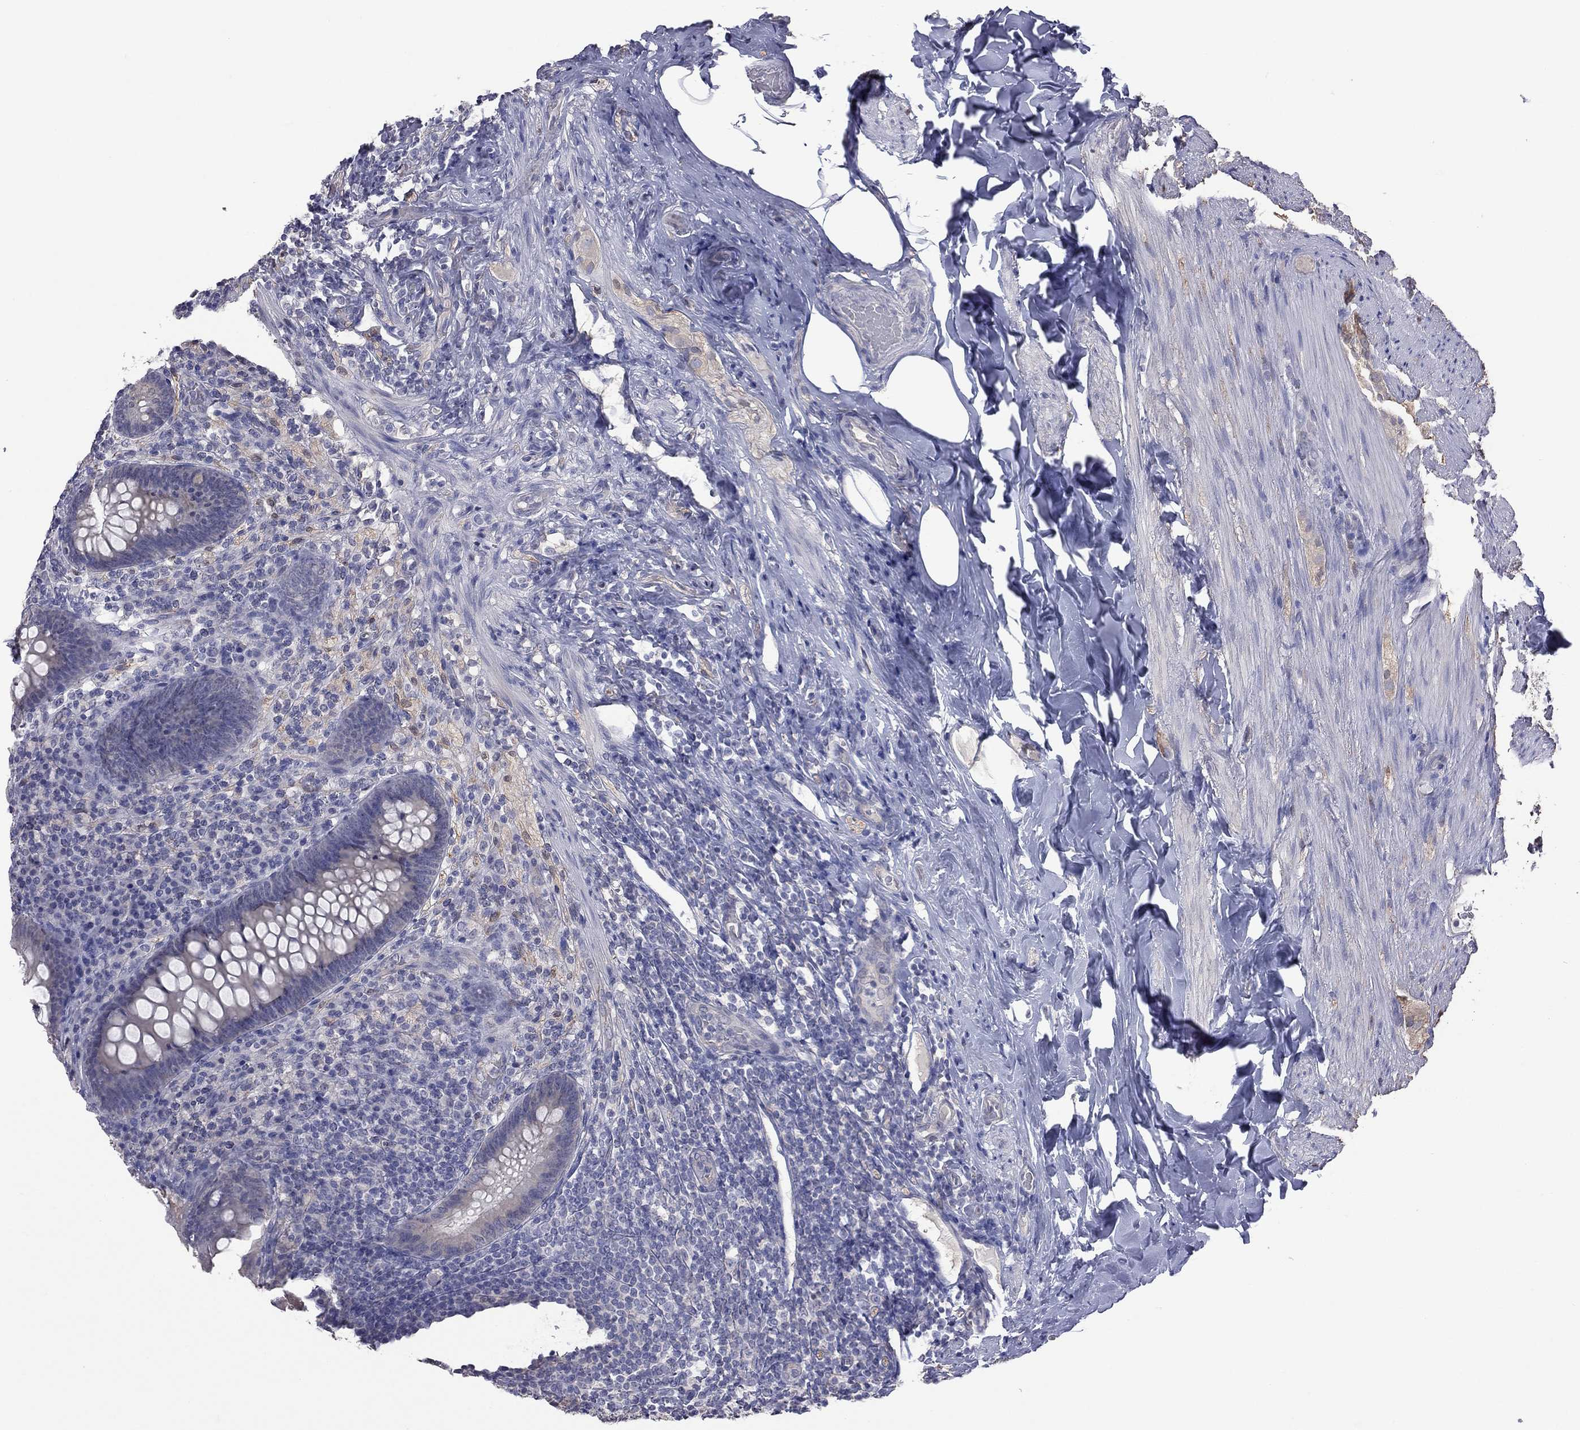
{"staining": {"intensity": "negative", "quantity": "none", "location": "none"}, "tissue": "appendix", "cell_type": "Glandular cells", "image_type": "normal", "snomed": [{"axis": "morphology", "description": "Normal tissue, NOS"}, {"axis": "topography", "description": "Appendix"}], "caption": "The immunohistochemistry (IHC) image has no significant staining in glandular cells of appendix. The staining was performed using DAB to visualize the protein expression in brown, while the nuclei were stained in blue with hematoxylin (Magnification: 20x).", "gene": "HYLS1", "patient": {"sex": "male", "age": 47}}